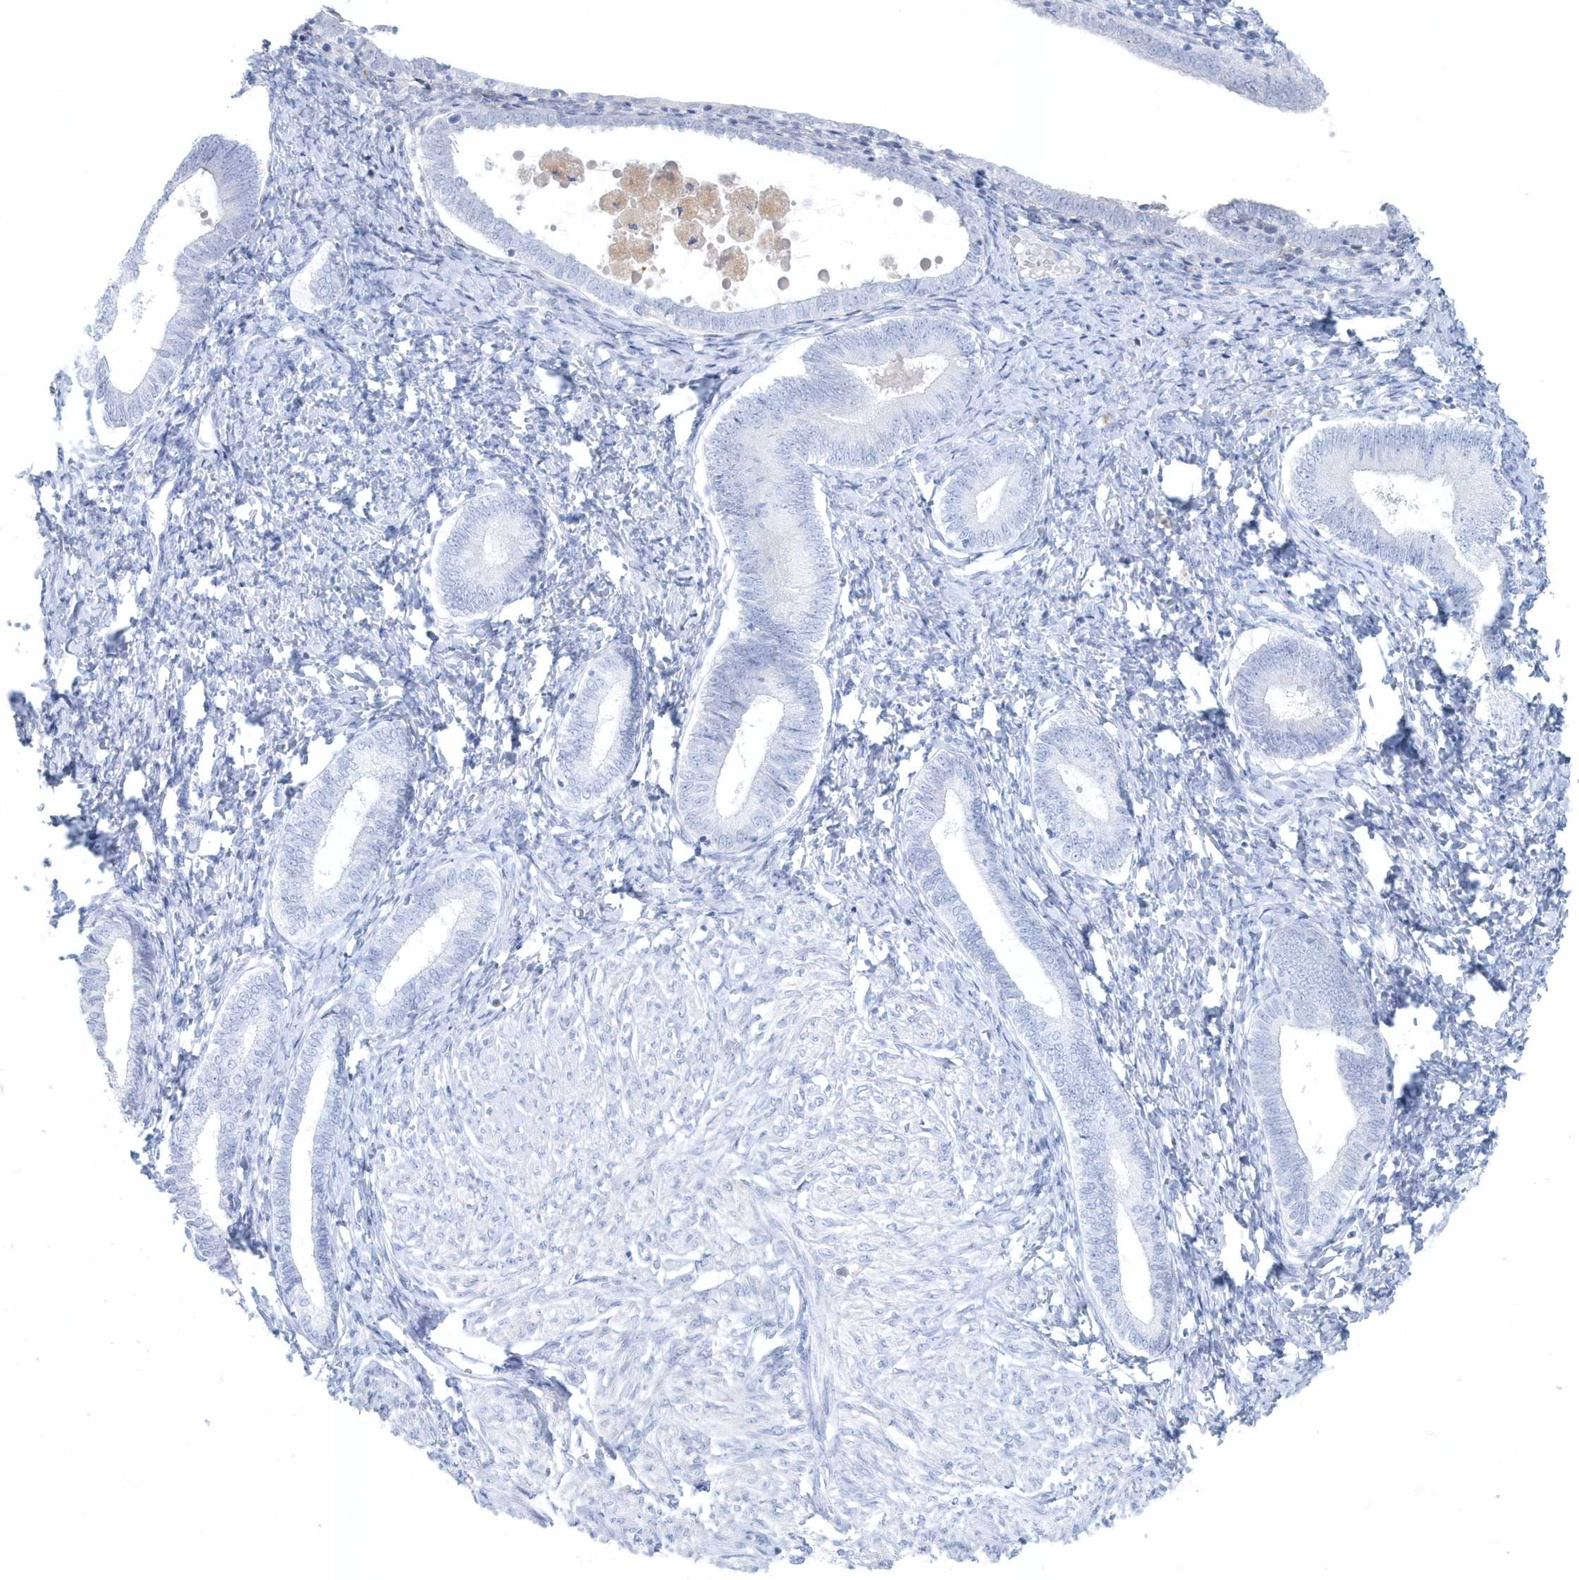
{"staining": {"intensity": "negative", "quantity": "none", "location": "none"}, "tissue": "endometrium", "cell_type": "Cells in endometrial stroma", "image_type": "normal", "snomed": [{"axis": "morphology", "description": "Normal tissue, NOS"}, {"axis": "topography", "description": "Endometrium"}], "caption": "This image is of normal endometrium stained with immunohistochemistry (IHC) to label a protein in brown with the nuclei are counter-stained blue. There is no expression in cells in endometrial stroma.", "gene": "FAM98A", "patient": {"sex": "female", "age": 72}}